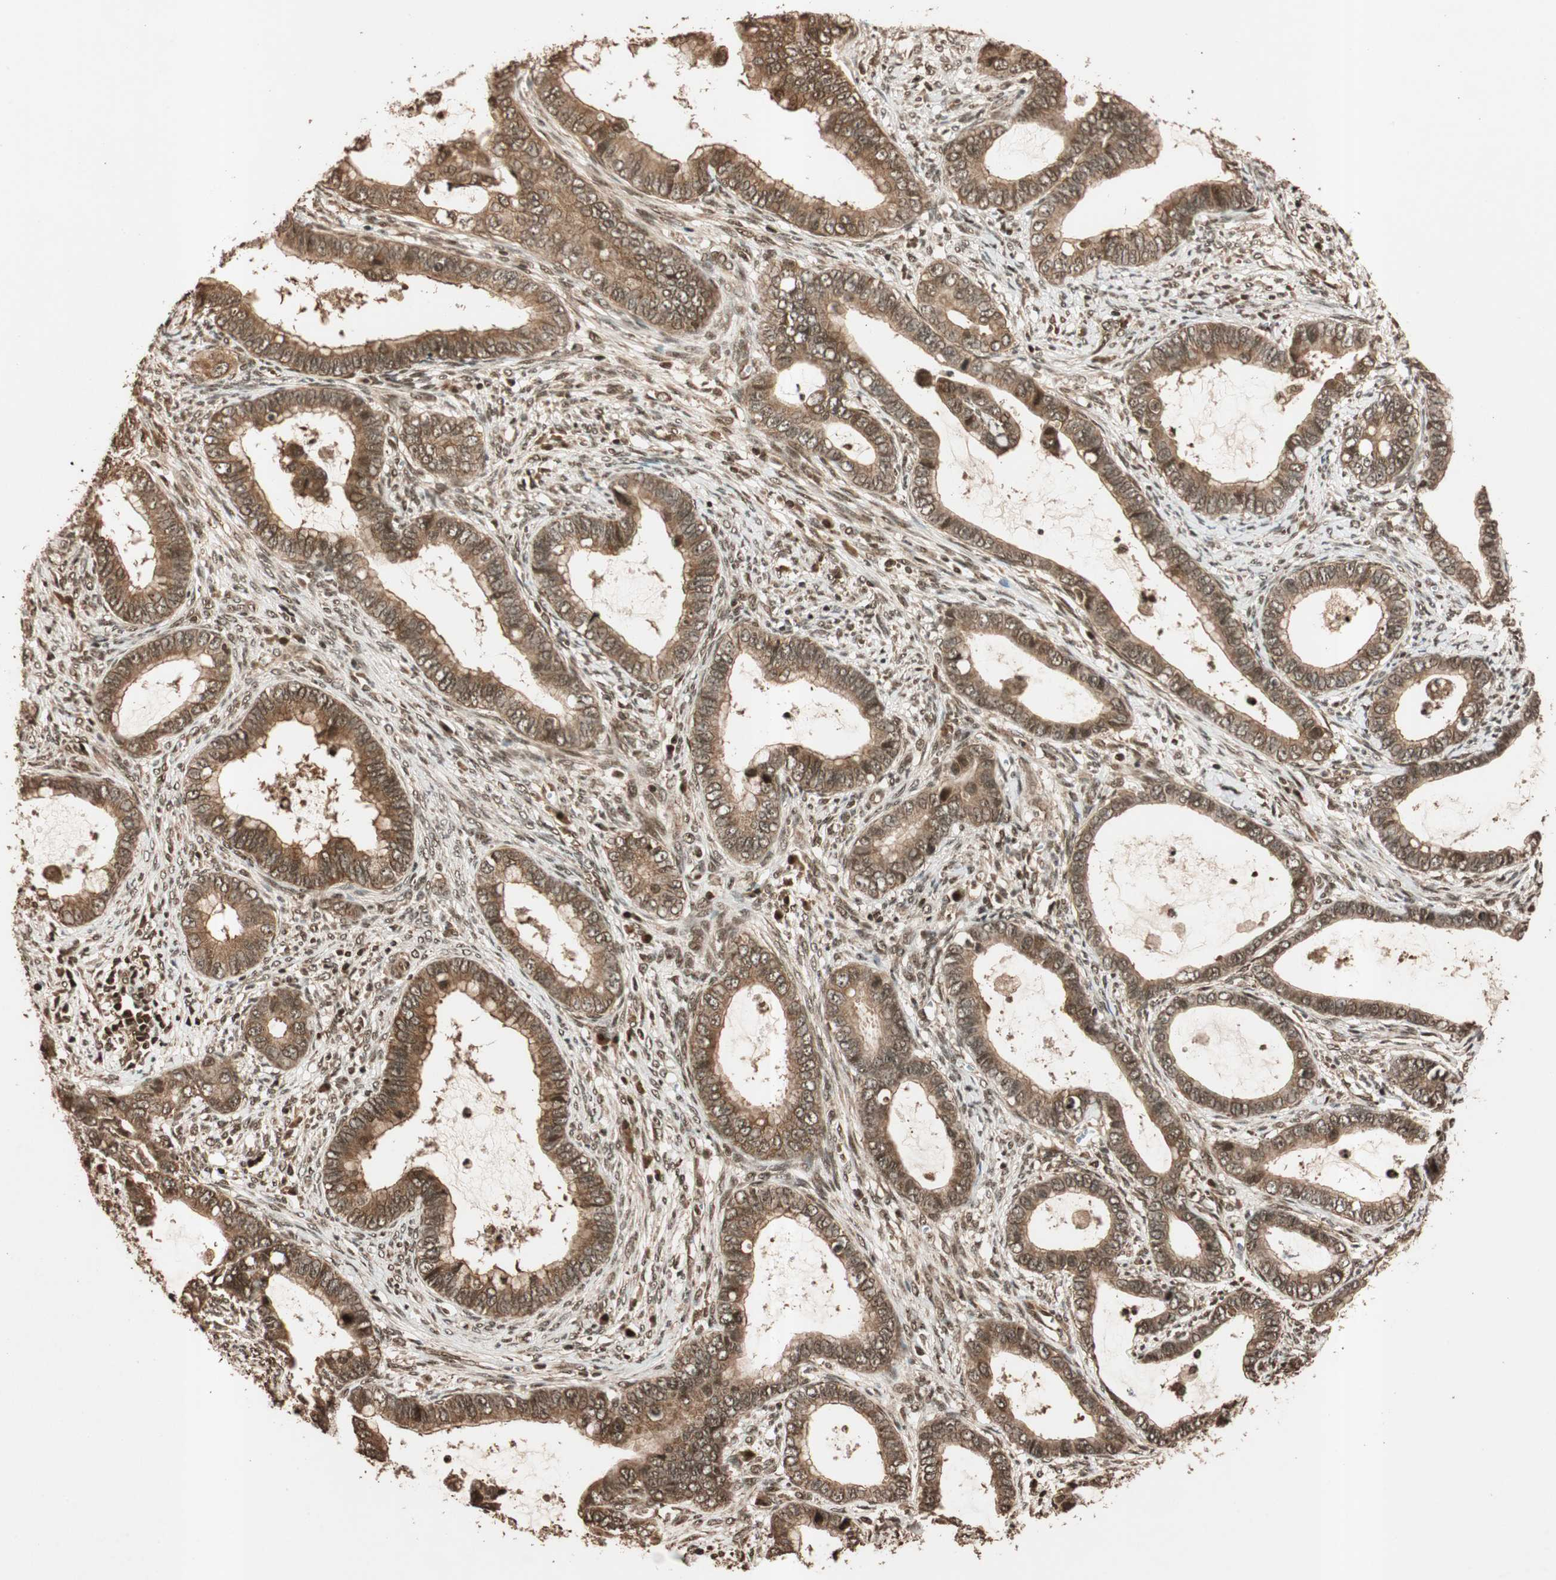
{"staining": {"intensity": "moderate", "quantity": ">75%", "location": "cytoplasmic/membranous"}, "tissue": "cervical cancer", "cell_type": "Tumor cells", "image_type": "cancer", "snomed": [{"axis": "morphology", "description": "Adenocarcinoma, NOS"}, {"axis": "topography", "description": "Cervix"}], "caption": "Cervical cancer was stained to show a protein in brown. There is medium levels of moderate cytoplasmic/membranous positivity in about >75% of tumor cells.", "gene": "ALKBH5", "patient": {"sex": "female", "age": 44}}